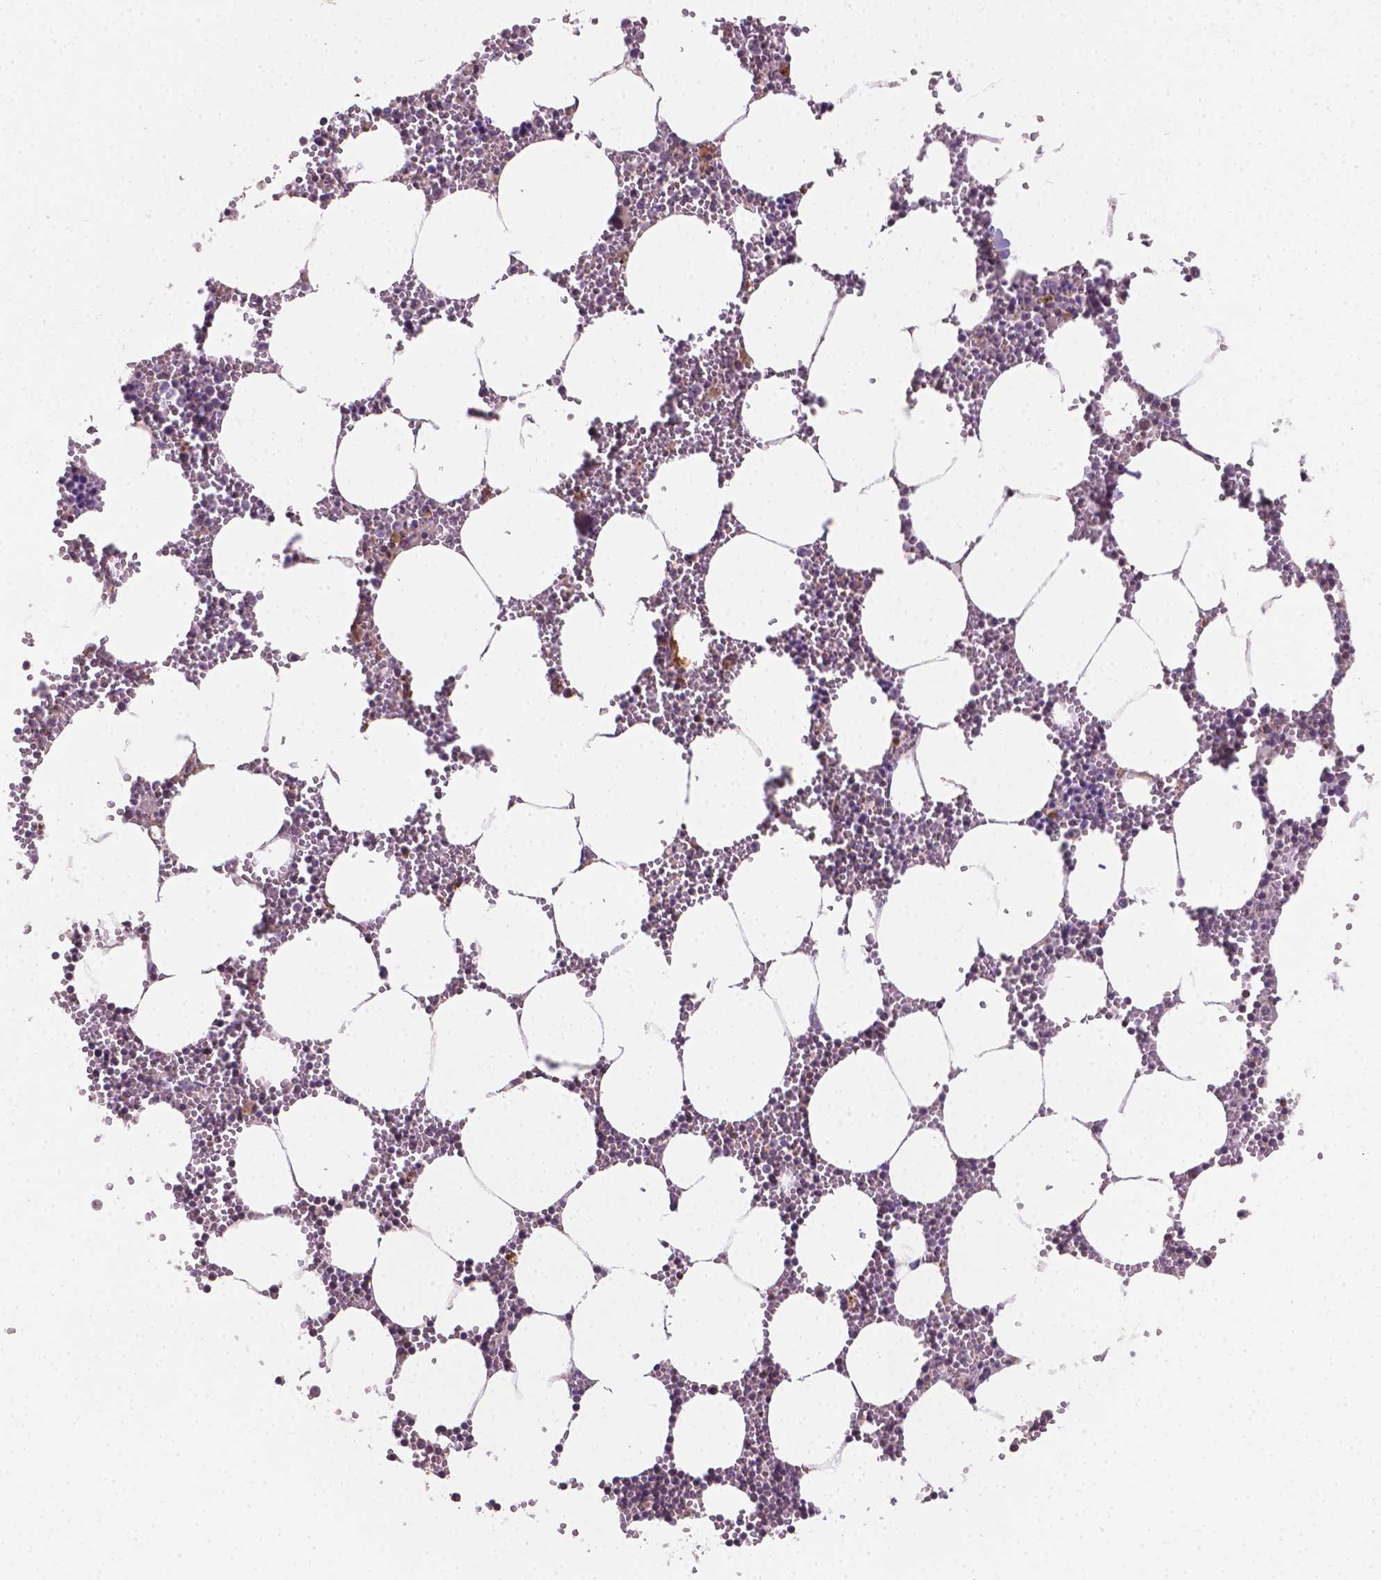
{"staining": {"intensity": "weak", "quantity": "<25%", "location": "cytoplasmic/membranous"}, "tissue": "bone marrow", "cell_type": "Hematopoietic cells", "image_type": "normal", "snomed": [{"axis": "morphology", "description": "Normal tissue, NOS"}, {"axis": "topography", "description": "Bone marrow"}], "caption": "The photomicrograph exhibits no staining of hematopoietic cells in unremarkable bone marrow.", "gene": "TCAF1", "patient": {"sex": "male", "age": 54}}